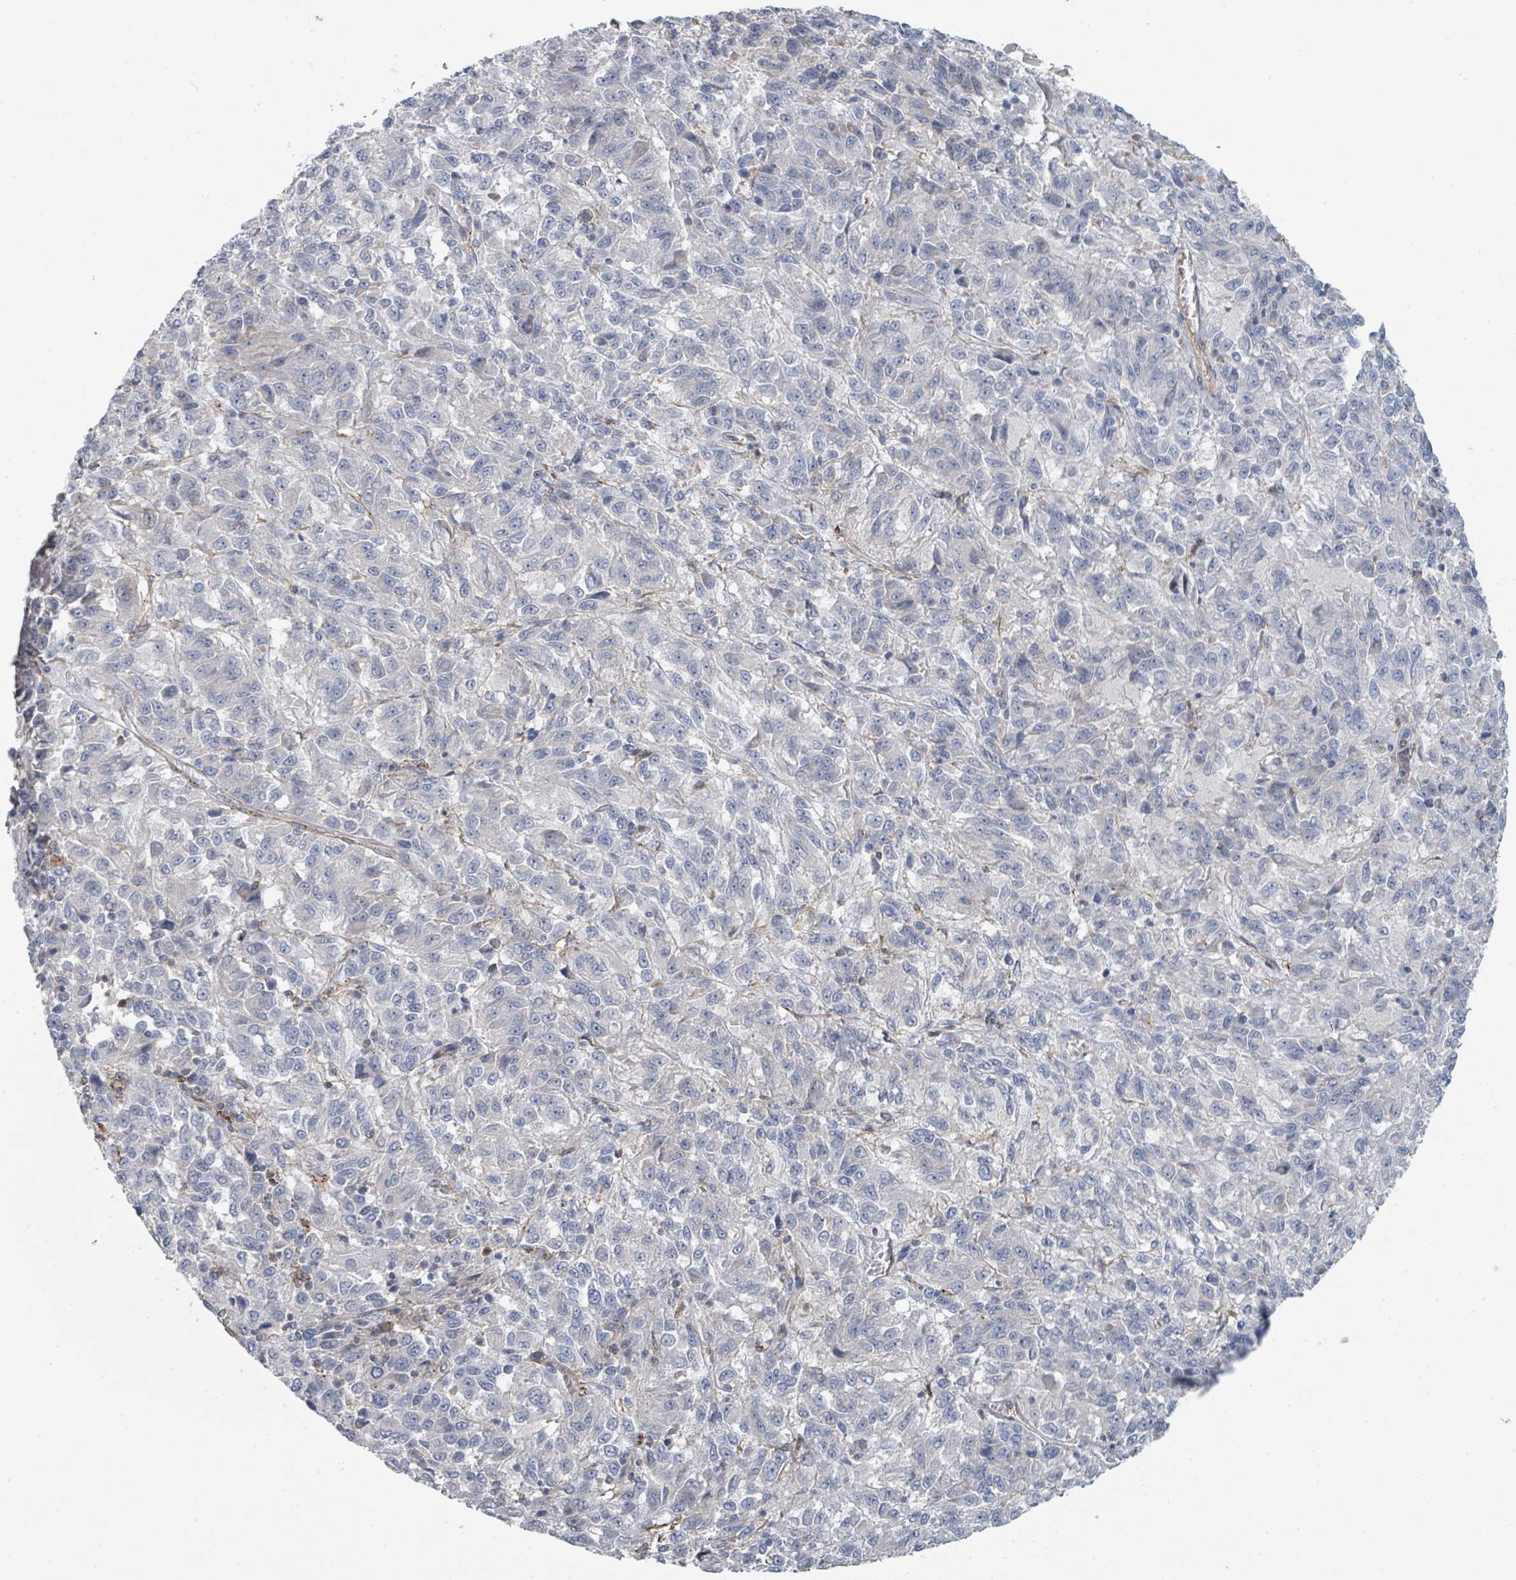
{"staining": {"intensity": "negative", "quantity": "none", "location": "none"}, "tissue": "melanoma", "cell_type": "Tumor cells", "image_type": "cancer", "snomed": [{"axis": "morphology", "description": "Malignant melanoma, Metastatic site"}, {"axis": "topography", "description": "Lung"}], "caption": "Human malignant melanoma (metastatic site) stained for a protein using immunohistochemistry (IHC) demonstrates no staining in tumor cells.", "gene": "LRRC42", "patient": {"sex": "male", "age": 64}}